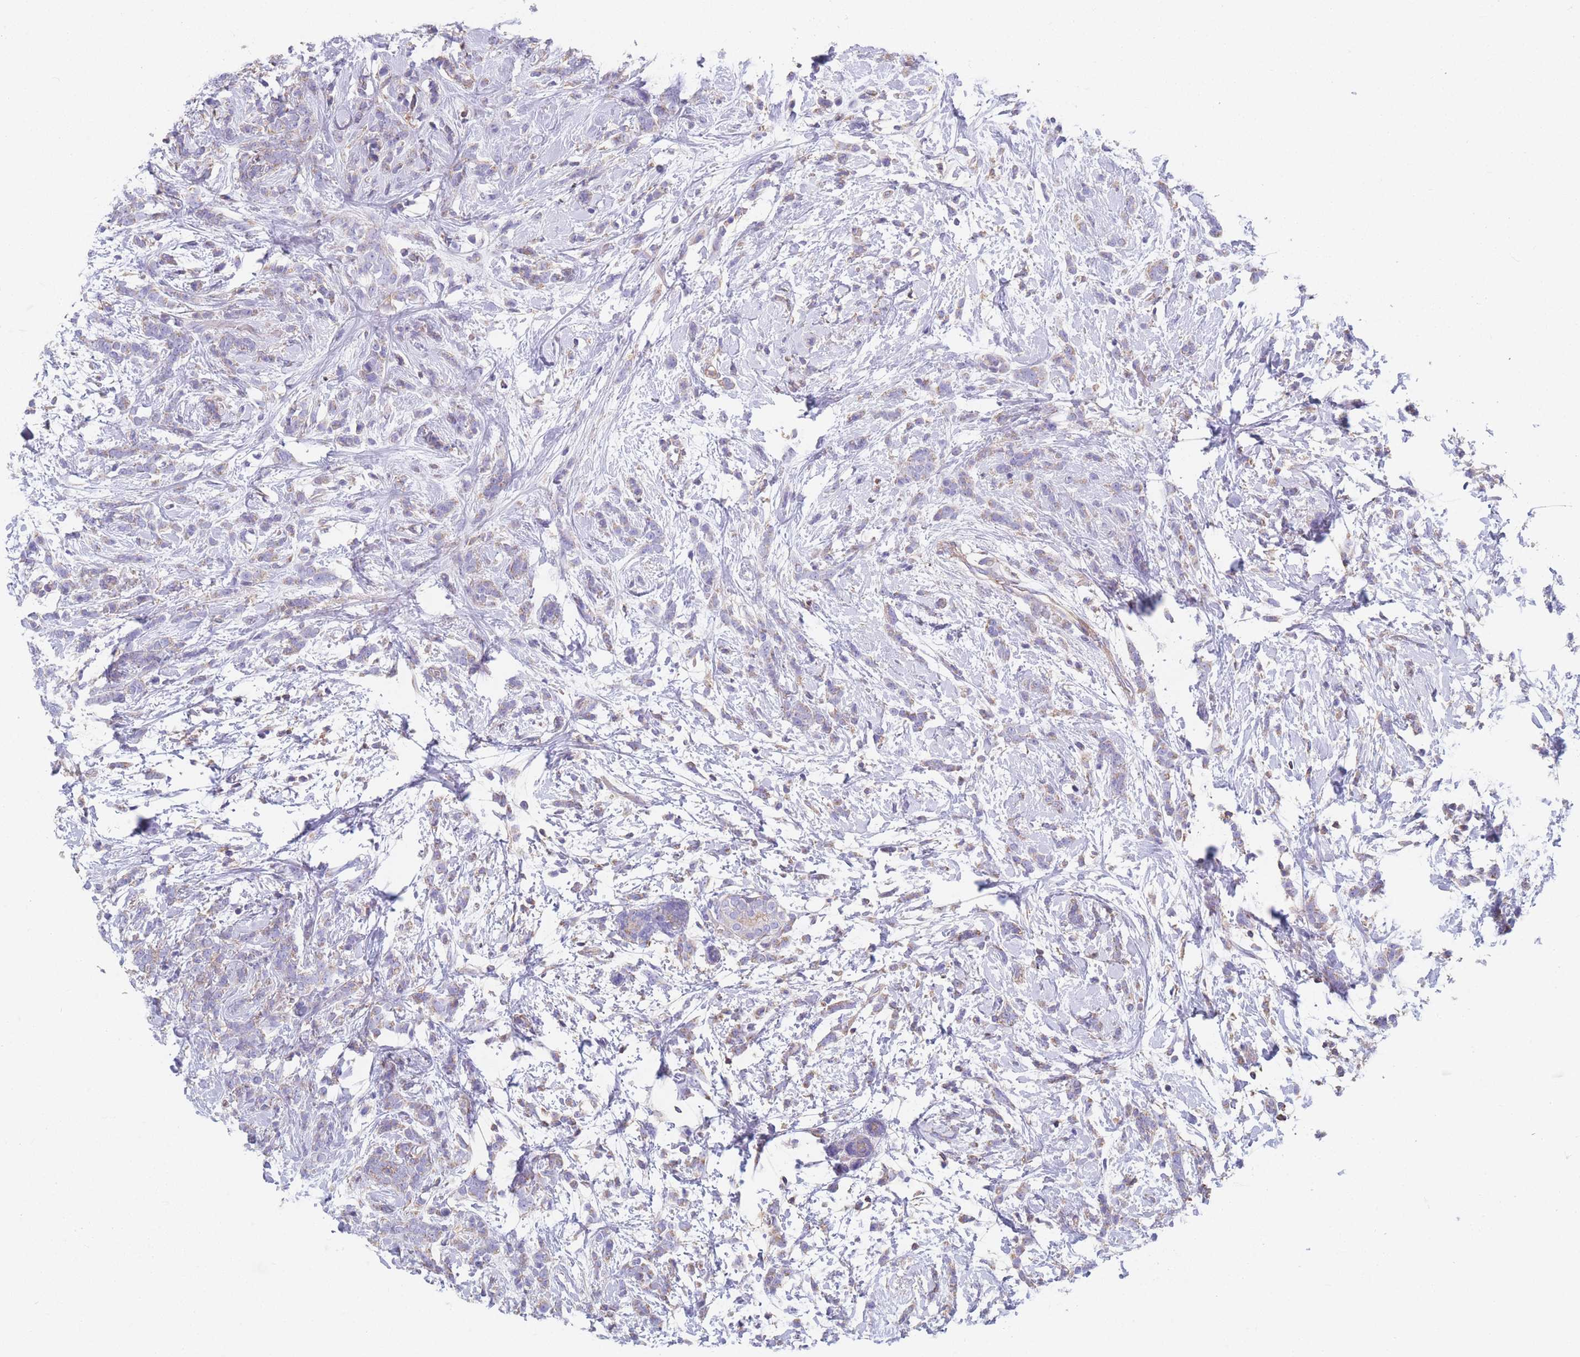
{"staining": {"intensity": "weak", "quantity": "<25%", "location": "cytoplasmic/membranous"}, "tissue": "breast cancer", "cell_type": "Tumor cells", "image_type": "cancer", "snomed": [{"axis": "morphology", "description": "Lobular carcinoma"}, {"axis": "topography", "description": "Breast"}], "caption": "Immunohistochemical staining of human breast cancer reveals no significant staining in tumor cells.", "gene": "ADH1A", "patient": {"sex": "female", "age": 58}}